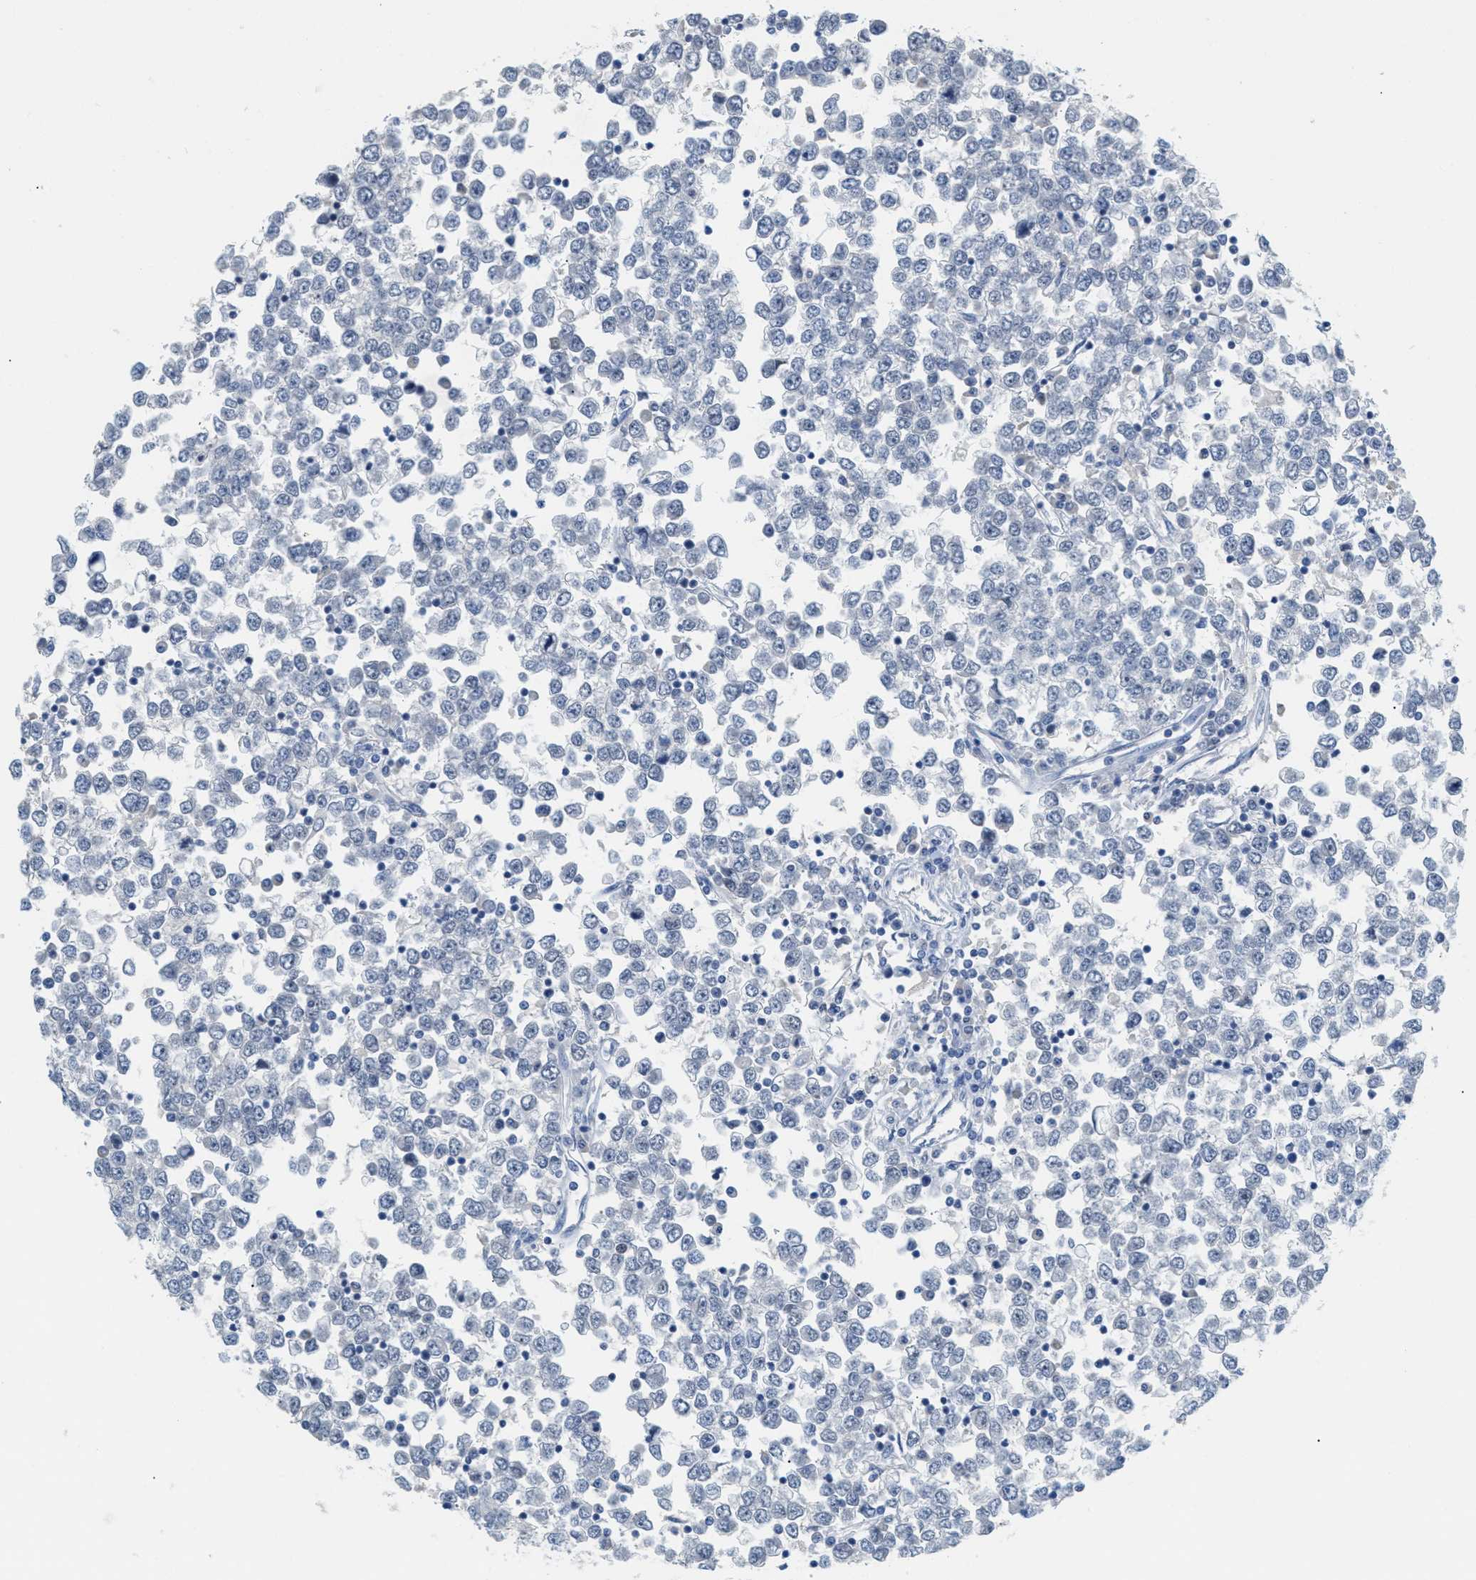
{"staining": {"intensity": "negative", "quantity": "none", "location": "none"}, "tissue": "testis cancer", "cell_type": "Tumor cells", "image_type": "cancer", "snomed": [{"axis": "morphology", "description": "Seminoma, NOS"}, {"axis": "topography", "description": "Testis"}], "caption": "Photomicrograph shows no protein staining in tumor cells of testis cancer tissue.", "gene": "HSF2", "patient": {"sex": "male", "age": 65}}